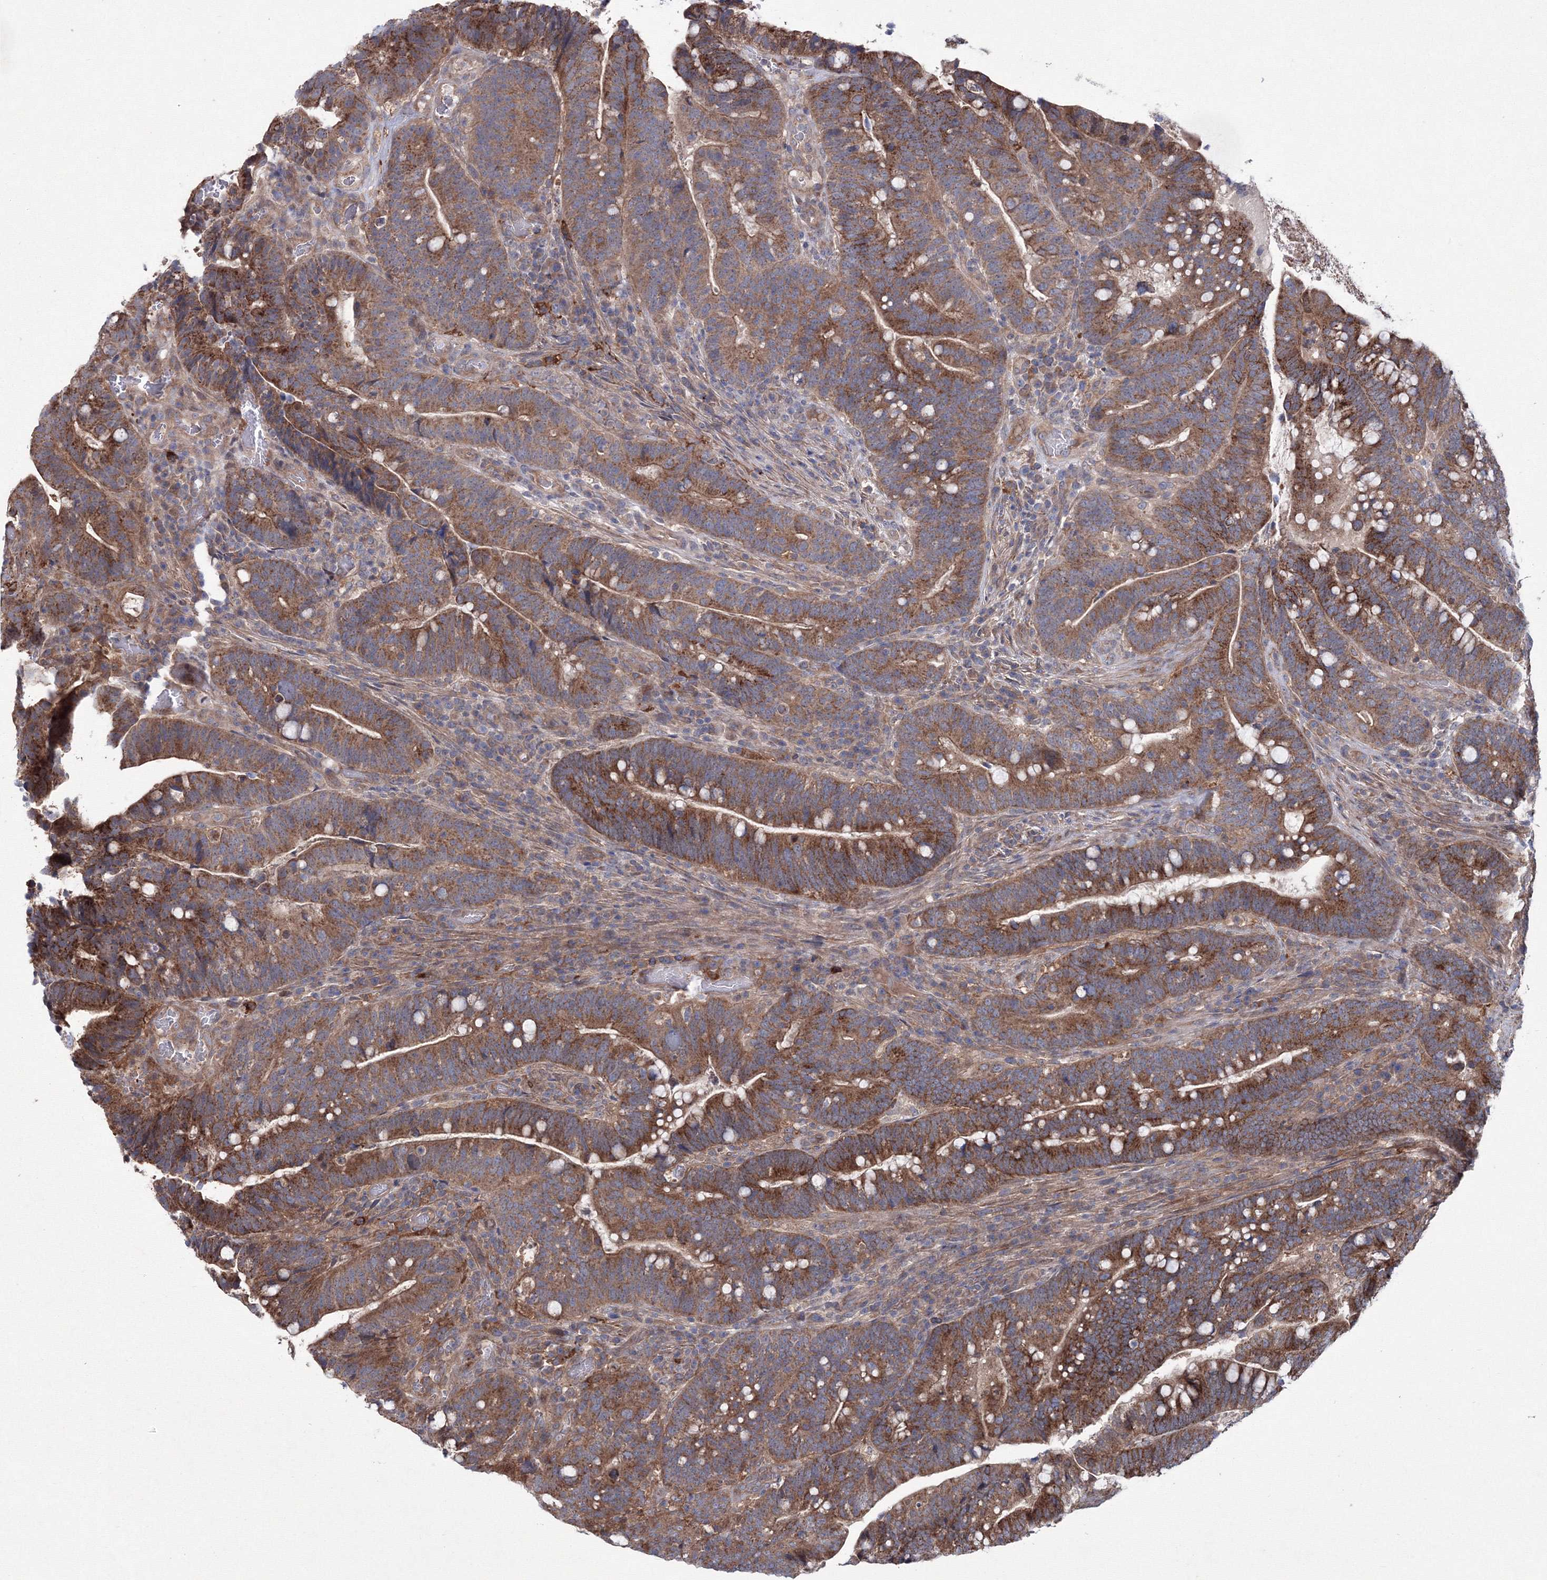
{"staining": {"intensity": "strong", "quantity": ">75%", "location": "cytoplasmic/membranous"}, "tissue": "colorectal cancer", "cell_type": "Tumor cells", "image_type": "cancer", "snomed": [{"axis": "morphology", "description": "Adenocarcinoma, NOS"}, {"axis": "topography", "description": "Colon"}], "caption": "Strong cytoplasmic/membranous protein staining is present in about >75% of tumor cells in adenocarcinoma (colorectal).", "gene": "RANBP3L", "patient": {"sex": "female", "age": 66}}